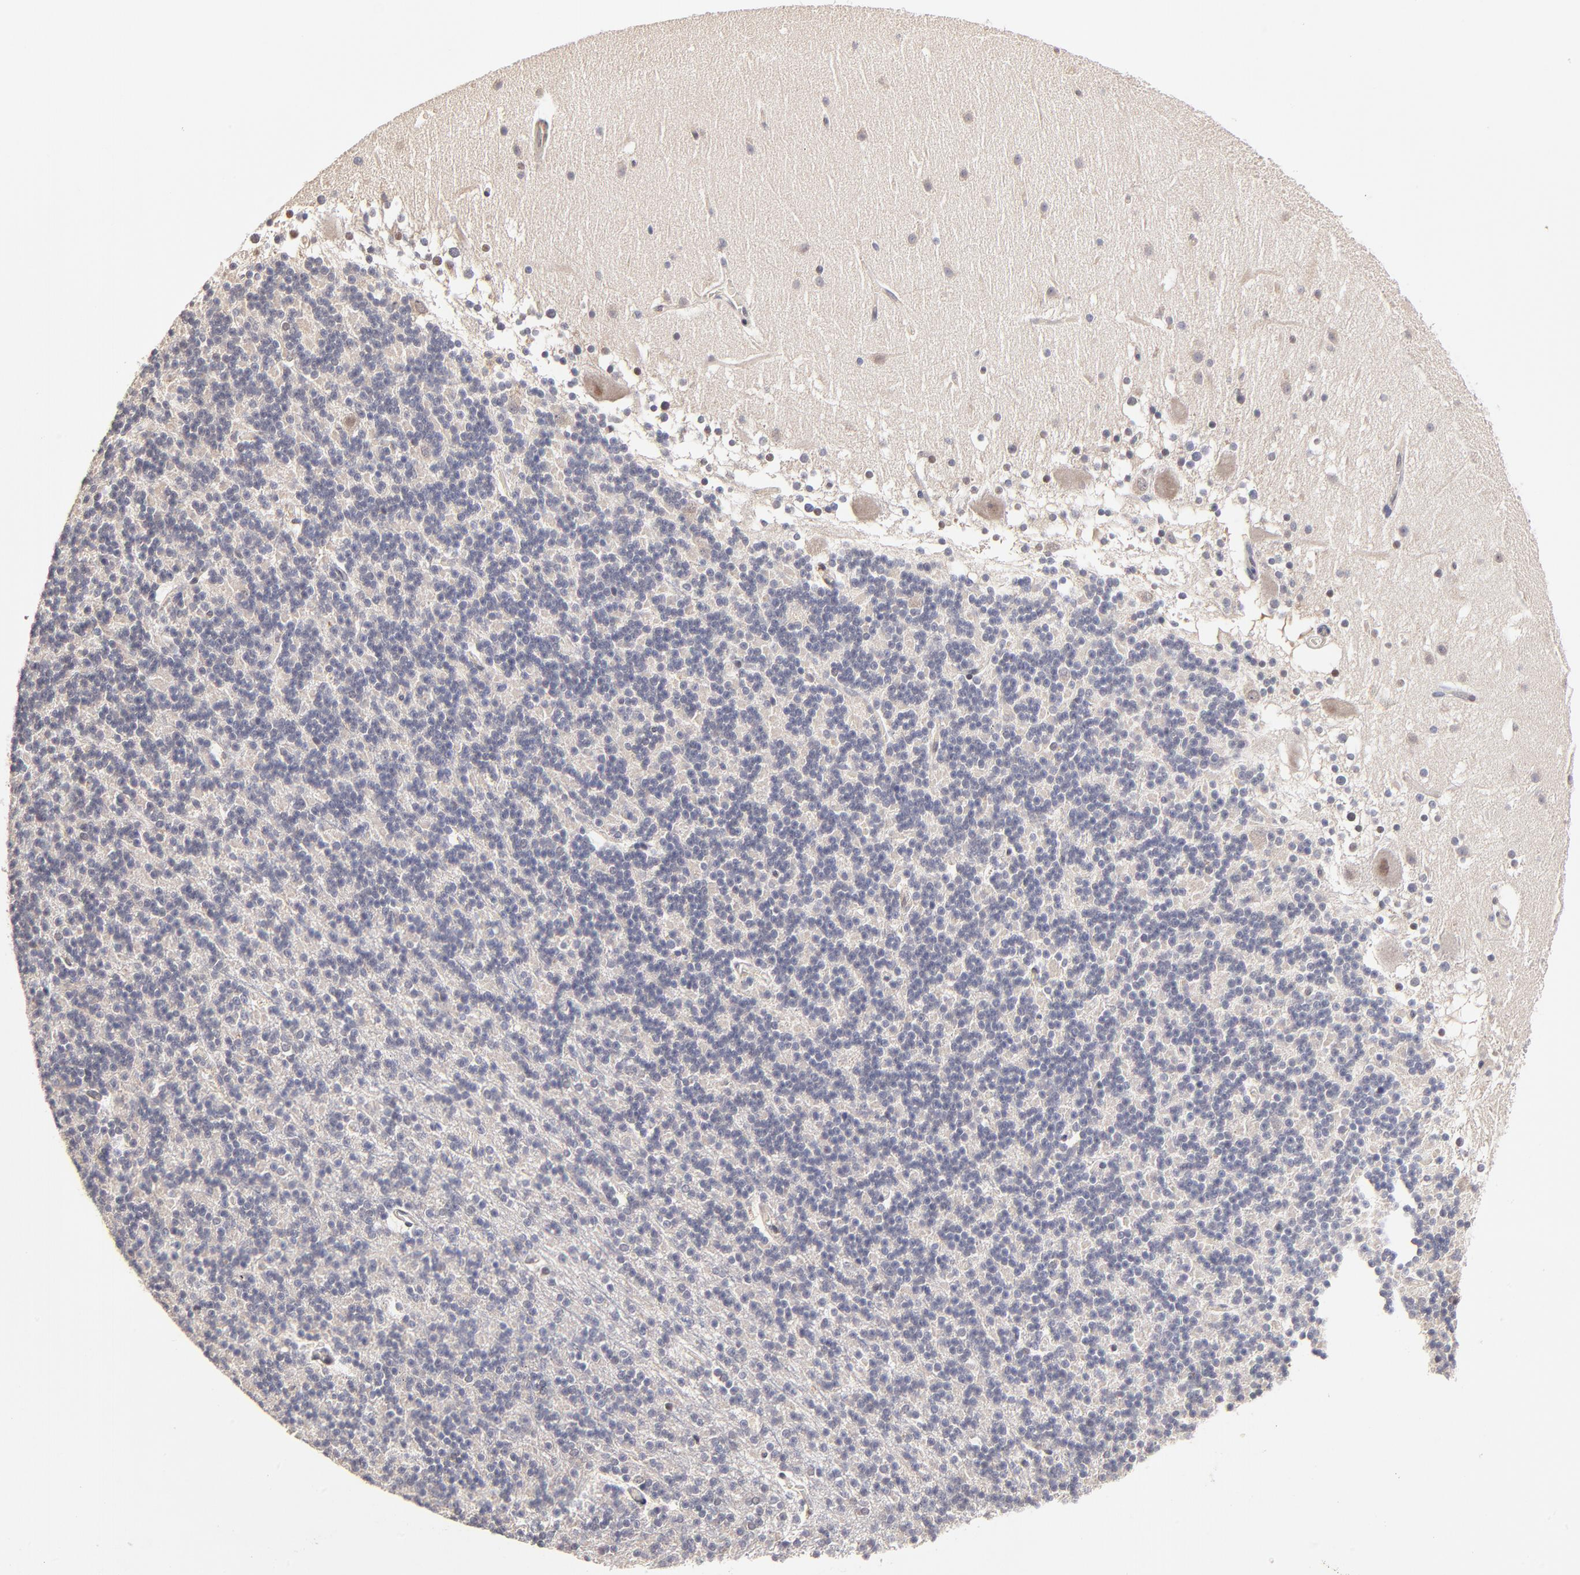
{"staining": {"intensity": "negative", "quantity": "none", "location": "none"}, "tissue": "cerebellum", "cell_type": "Cells in granular layer", "image_type": "normal", "snomed": [{"axis": "morphology", "description": "Normal tissue, NOS"}, {"axis": "topography", "description": "Cerebellum"}], "caption": "The micrograph shows no staining of cells in granular layer in normal cerebellum.", "gene": "ZNF10", "patient": {"sex": "female", "age": 19}}